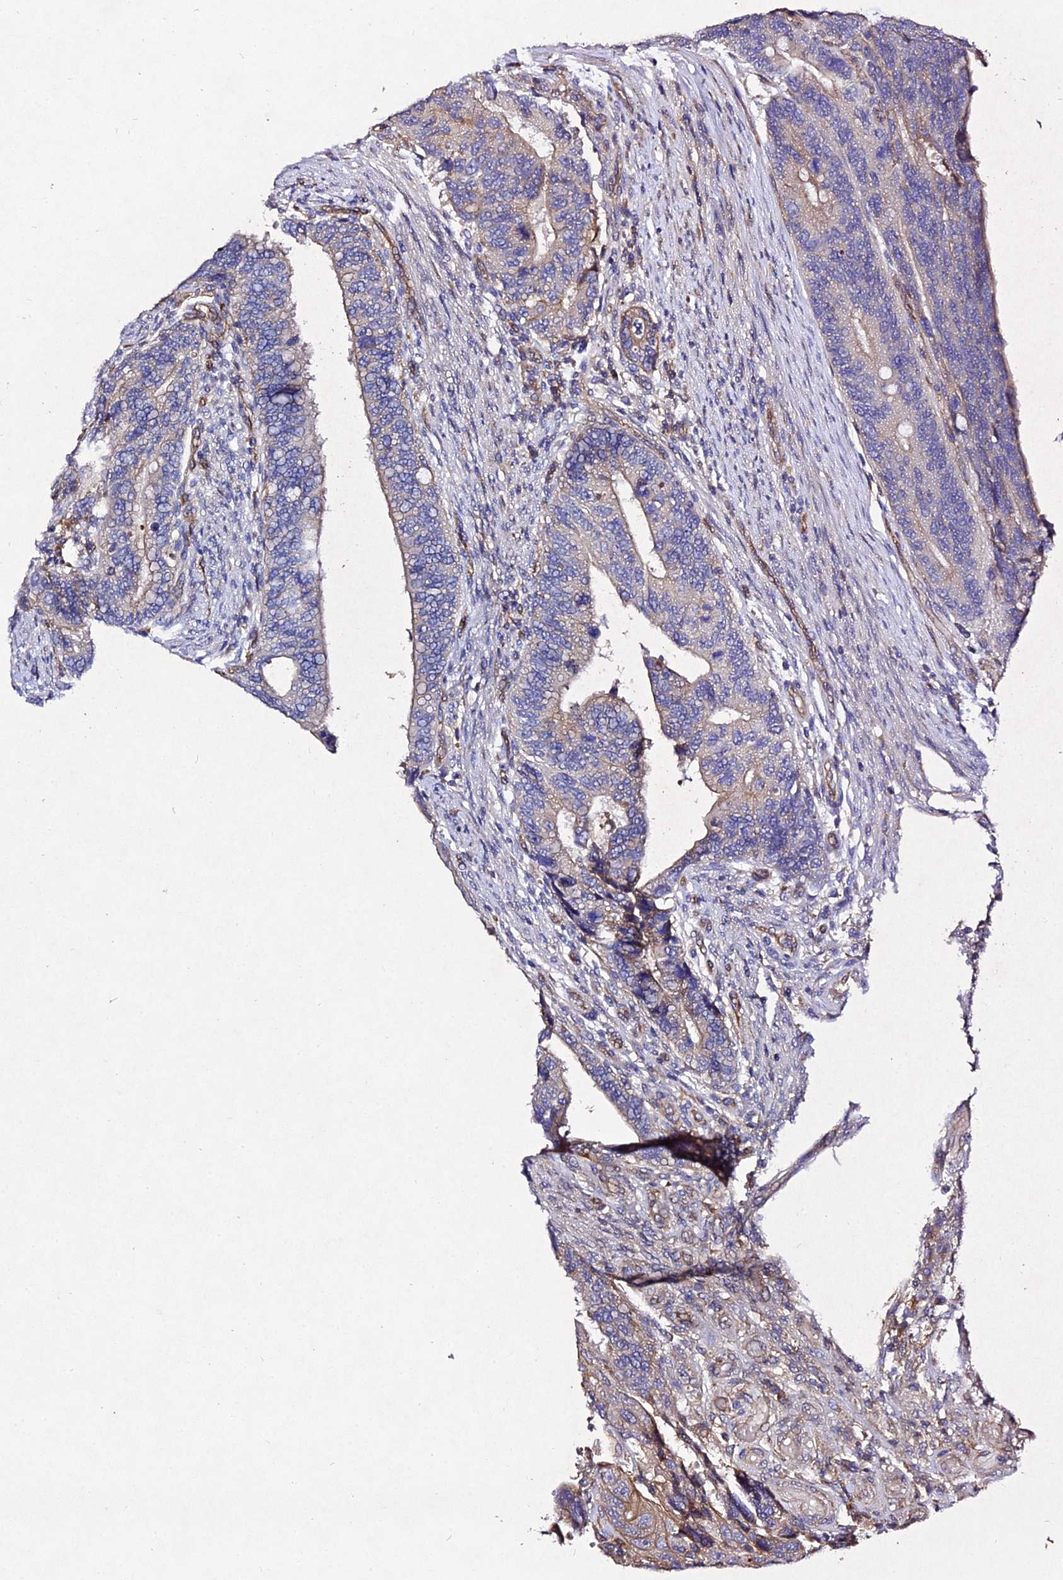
{"staining": {"intensity": "weak", "quantity": "<25%", "location": "cytoplasmic/membranous"}, "tissue": "colorectal cancer", "cell_type": "Tumor cells", "image_type": "cancer", "snomed": [{"axis": "morphology", "description": "Adenocarcinoma, NOS"}, {"axis": "topography", "description": "Colon"}], "caption": "Adenocarcinoma (colorectal) was stained to show a protein in brown. There is no significant positivity in tumor cells. The staining is performed using DAB (3,3'-diaminobenzidine) brown chromogen with nuclei counter-stained in using hematoxylin.", "gene": "AP3M2", "patient": {"sex": "male", "age": 87}}